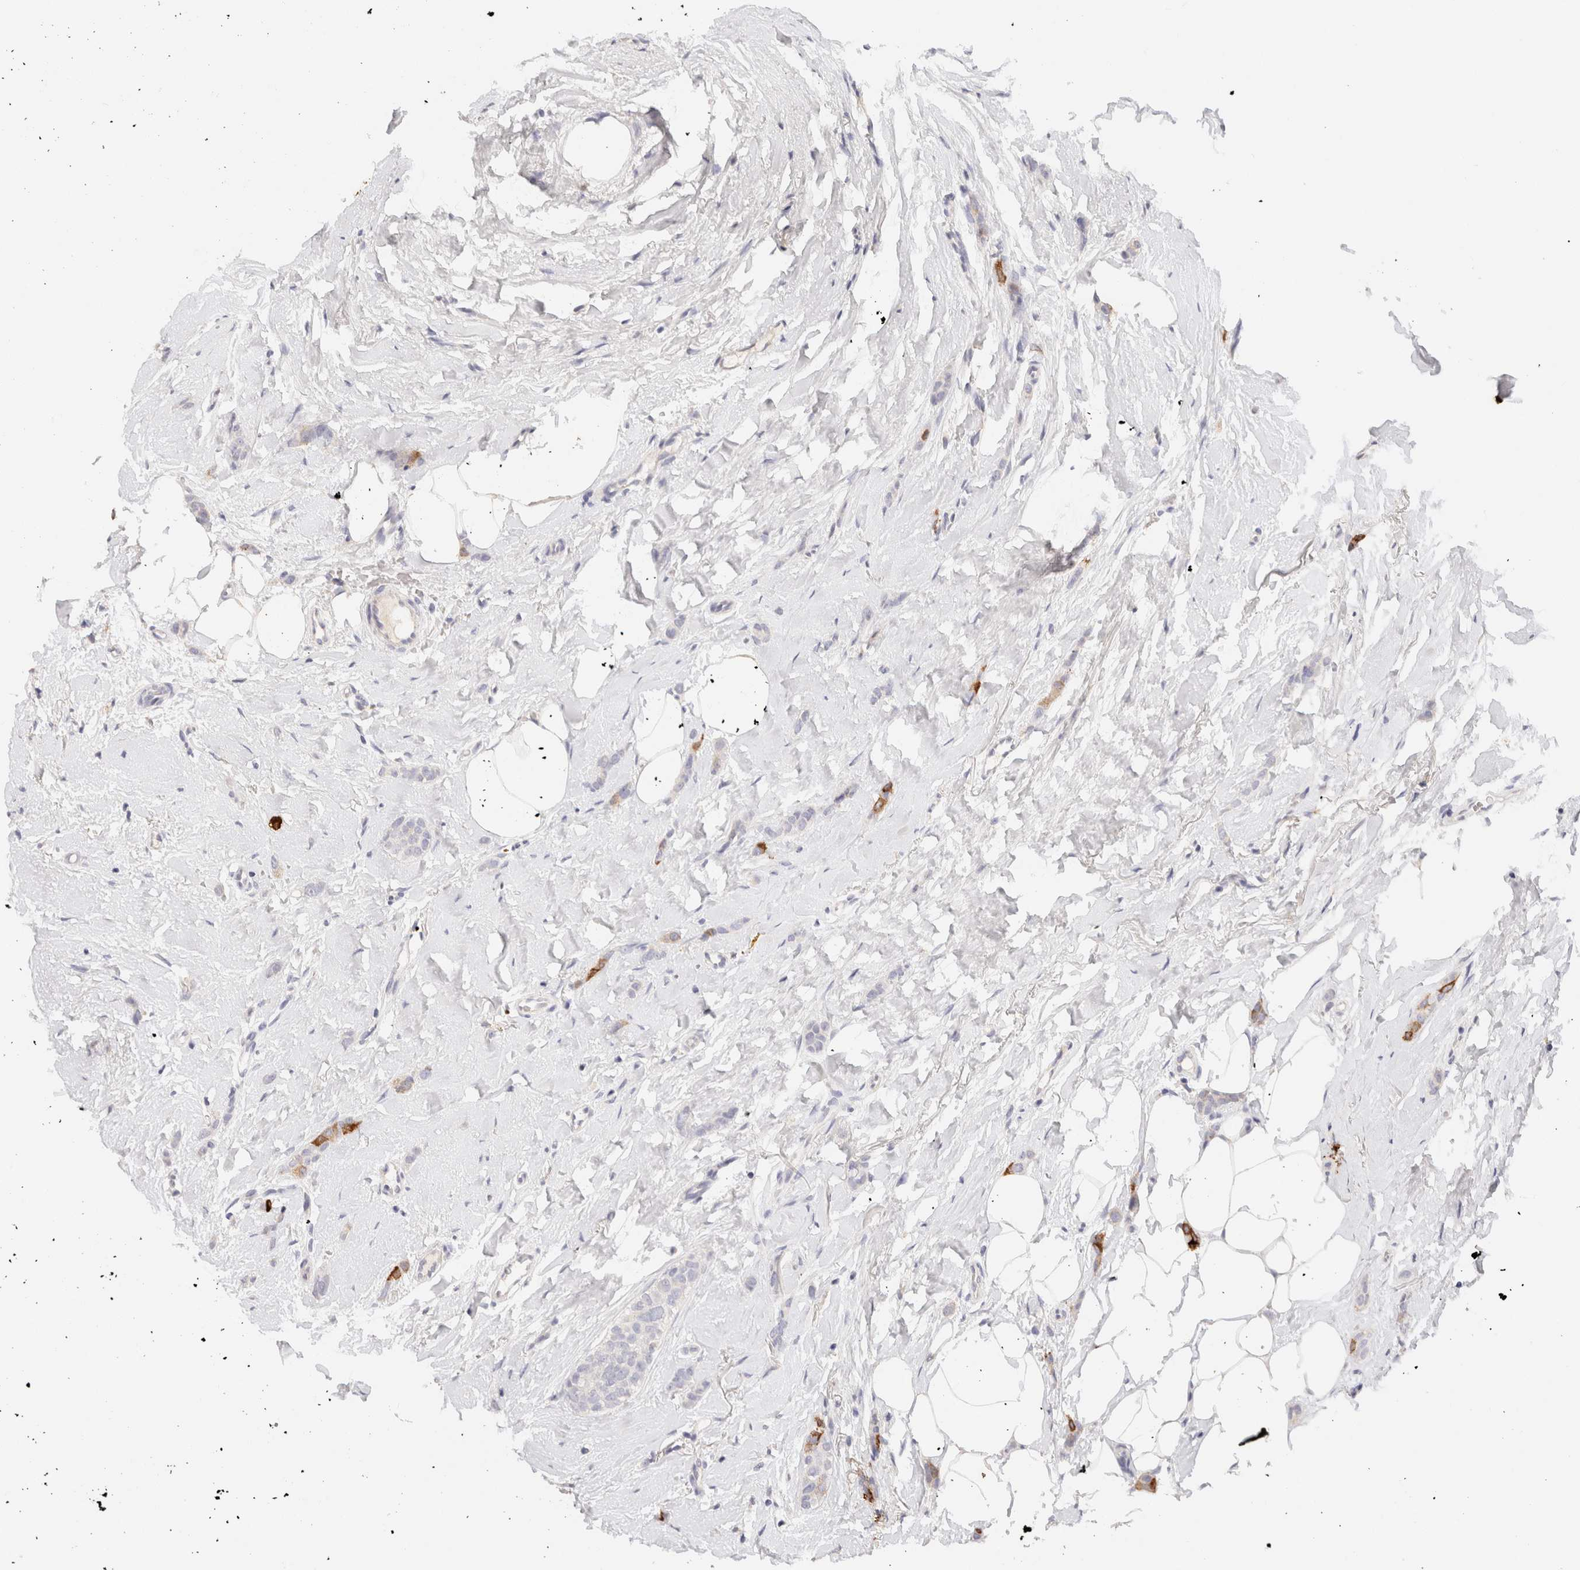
{"staining": {"intensity": "strong", "quantity": "<25%", "location": "cytoplasmic/membranous"}, "tissue": "breast cancer", "cell_type": "Tumor cells", "image_type": "cancer", "snomed": [{"axis": "morphology", "description": "Lobular carcinoma"}, {"axis": "topography", "description": "Skin"}, {"axis": "topography", "description": "Breast"}], "caption": "High-magnification brightfield microscopy of breast lobular carcinoma stained with DAB (brown) and counterstained with hematoxylin (blue). tumor cells exhibit strong cytoplasmic/membranous staining is present in about<25% of cells.", "gene": "SCGB2A2", "patient": {"sex": "female", "age": 46}}